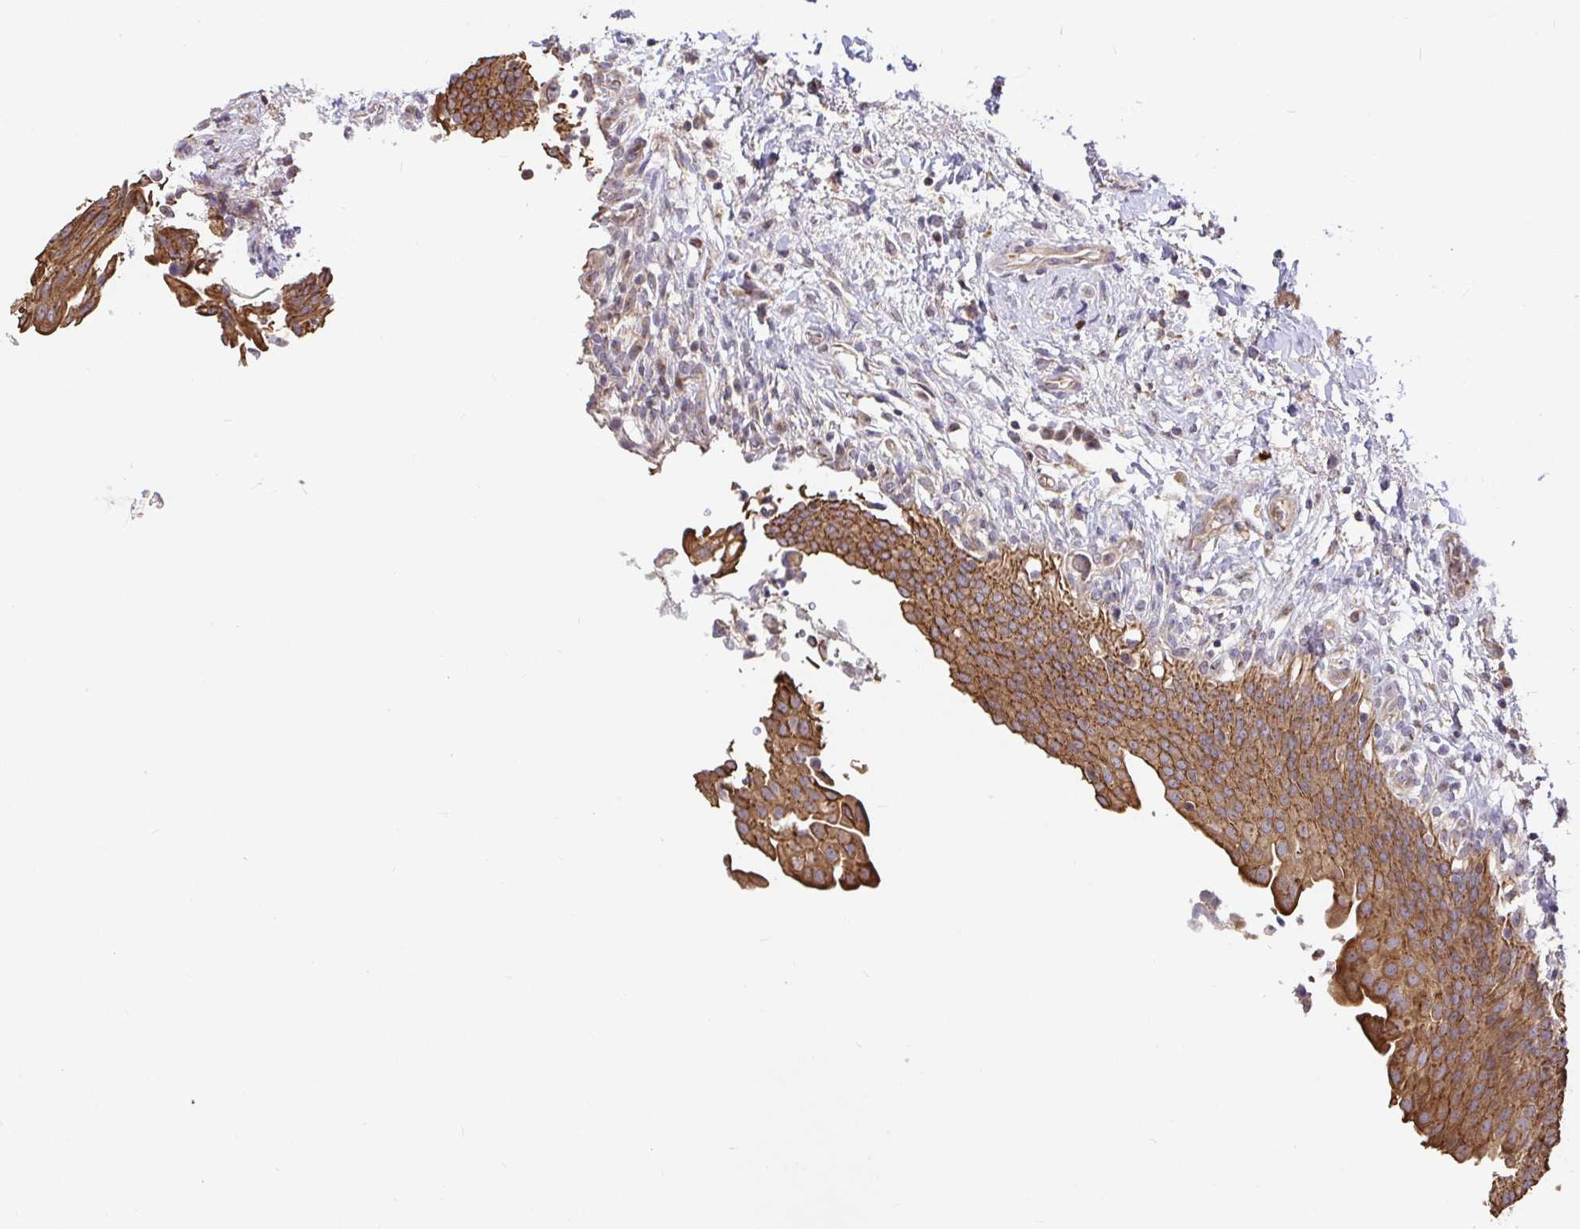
{"staining": {"intensity": "moderate", "quantity": ">75%", "location": "cytoplasmic/membranous"}, "tissue": "urinary bladder", "cell_type": "Urothelial cells", "image_type": "normal", "snomed": [{"axis": "morphology", "description": "Normal tissue, NOS"}, {"axis": "topography", "description": "Urinary bladder"}, {"axis": "topography", "description": "Peripheral nerve tissue"}], "caption": "Protein analysis of normal urinary bladder displays moderate cytoplasmic/membranous expression in about >75% of urothelial cells.", "gene": "ELP1", "patient": {"sex": "female", "age": 60}}